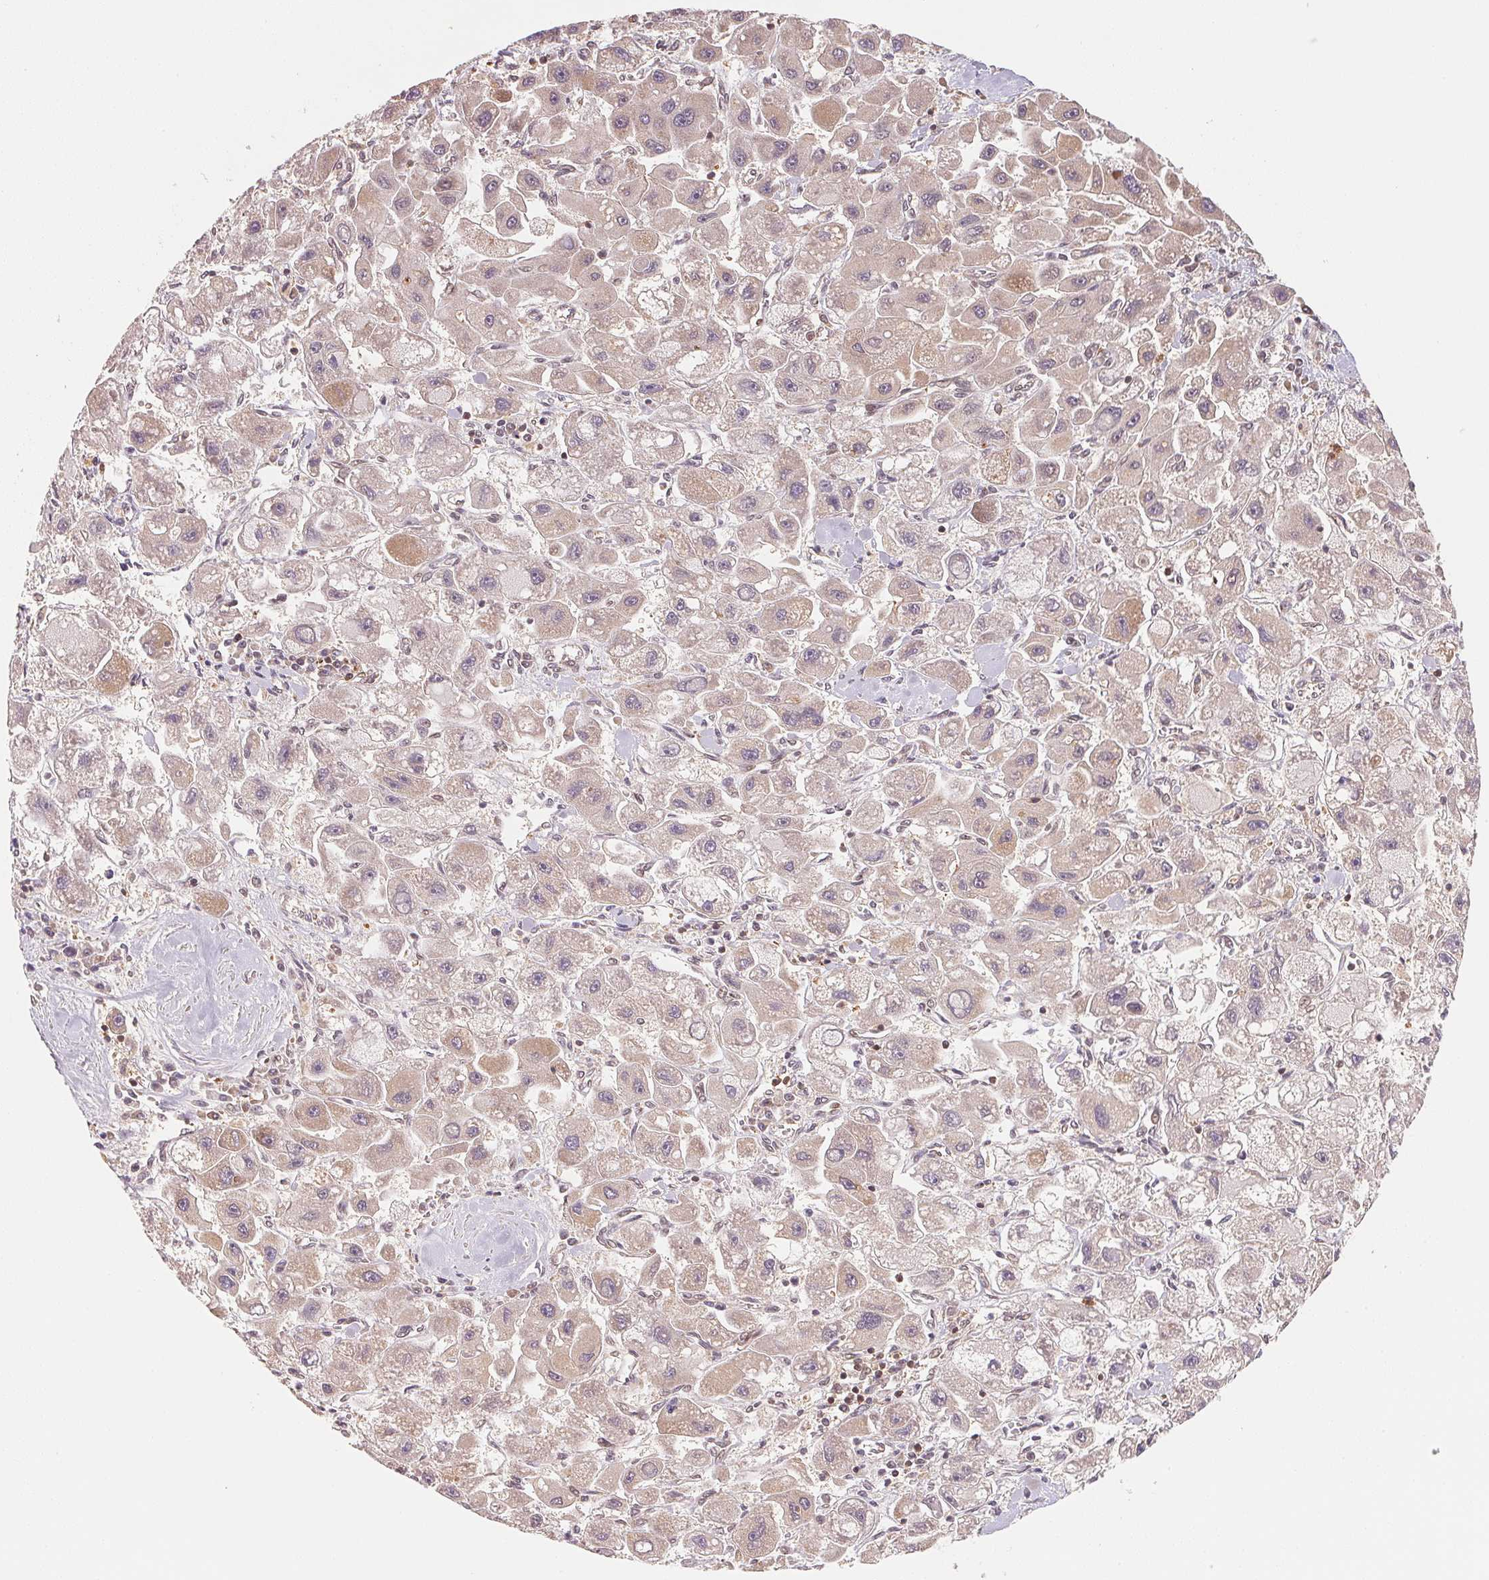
{"staining": {"intensity": "weak", "quantity": "25%-75%", "location": "cytoplasmic/membranous"}, "tissue": "liver cancer", "cell_type": "Tumor cells", "image_type": "cancer", "snomed": [{"axis": "morphology", "description": "Carcinoma, Hepatocellular, NOS"}, {"axis": "topography", "description": "Liver"}], "caption": "Immunohistochemical staining of liver cancer reveals weak cytoplasmic/membranous protein positivity in about 25%-75% of tumor cells. (DAB (3,3'-diaminobenzidine) IHC, brown staining for protein, blue staining for nuclei).", "gene": "CCDC102B", "patient": {"sex": "male", "age": 24}}